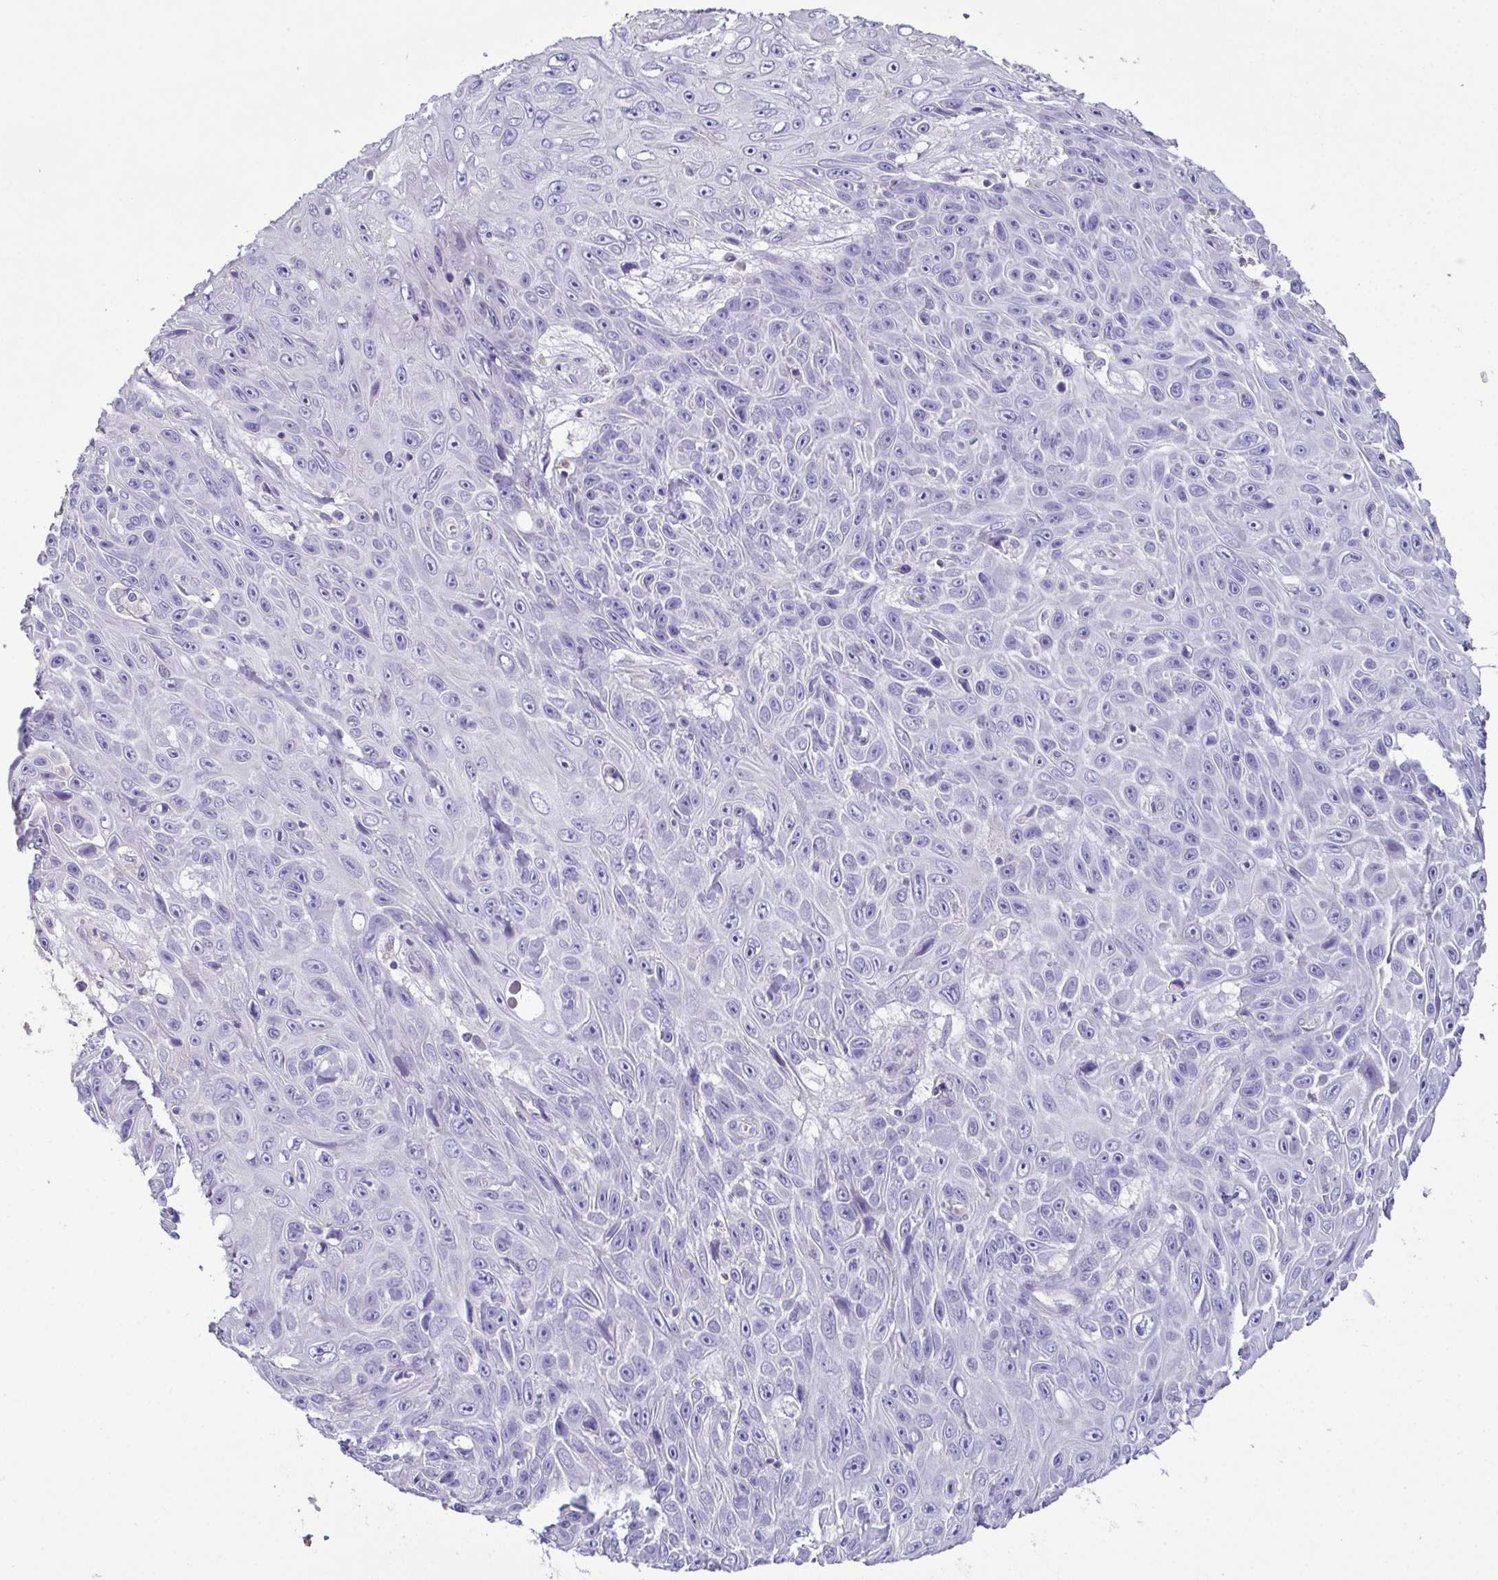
{"staining": {"intensity": "negative", "quantity": "none", "location": "none"}, "tissue": "skin cancer", "cell_type": "Tumor cells", "image_type": "cancer", "snomed": [{"axis": "morphology", "description": "Squamous cell carcinoma, NOS"}, {"axis": "topography", "description": "Skin"}], "caption": "This is an IHC photomicrograph of human skin squamous cell carcinoma. There is no expression in tumor cells.", "gene": "MARCO", "patient": {"sex": "male", "age": 82}}